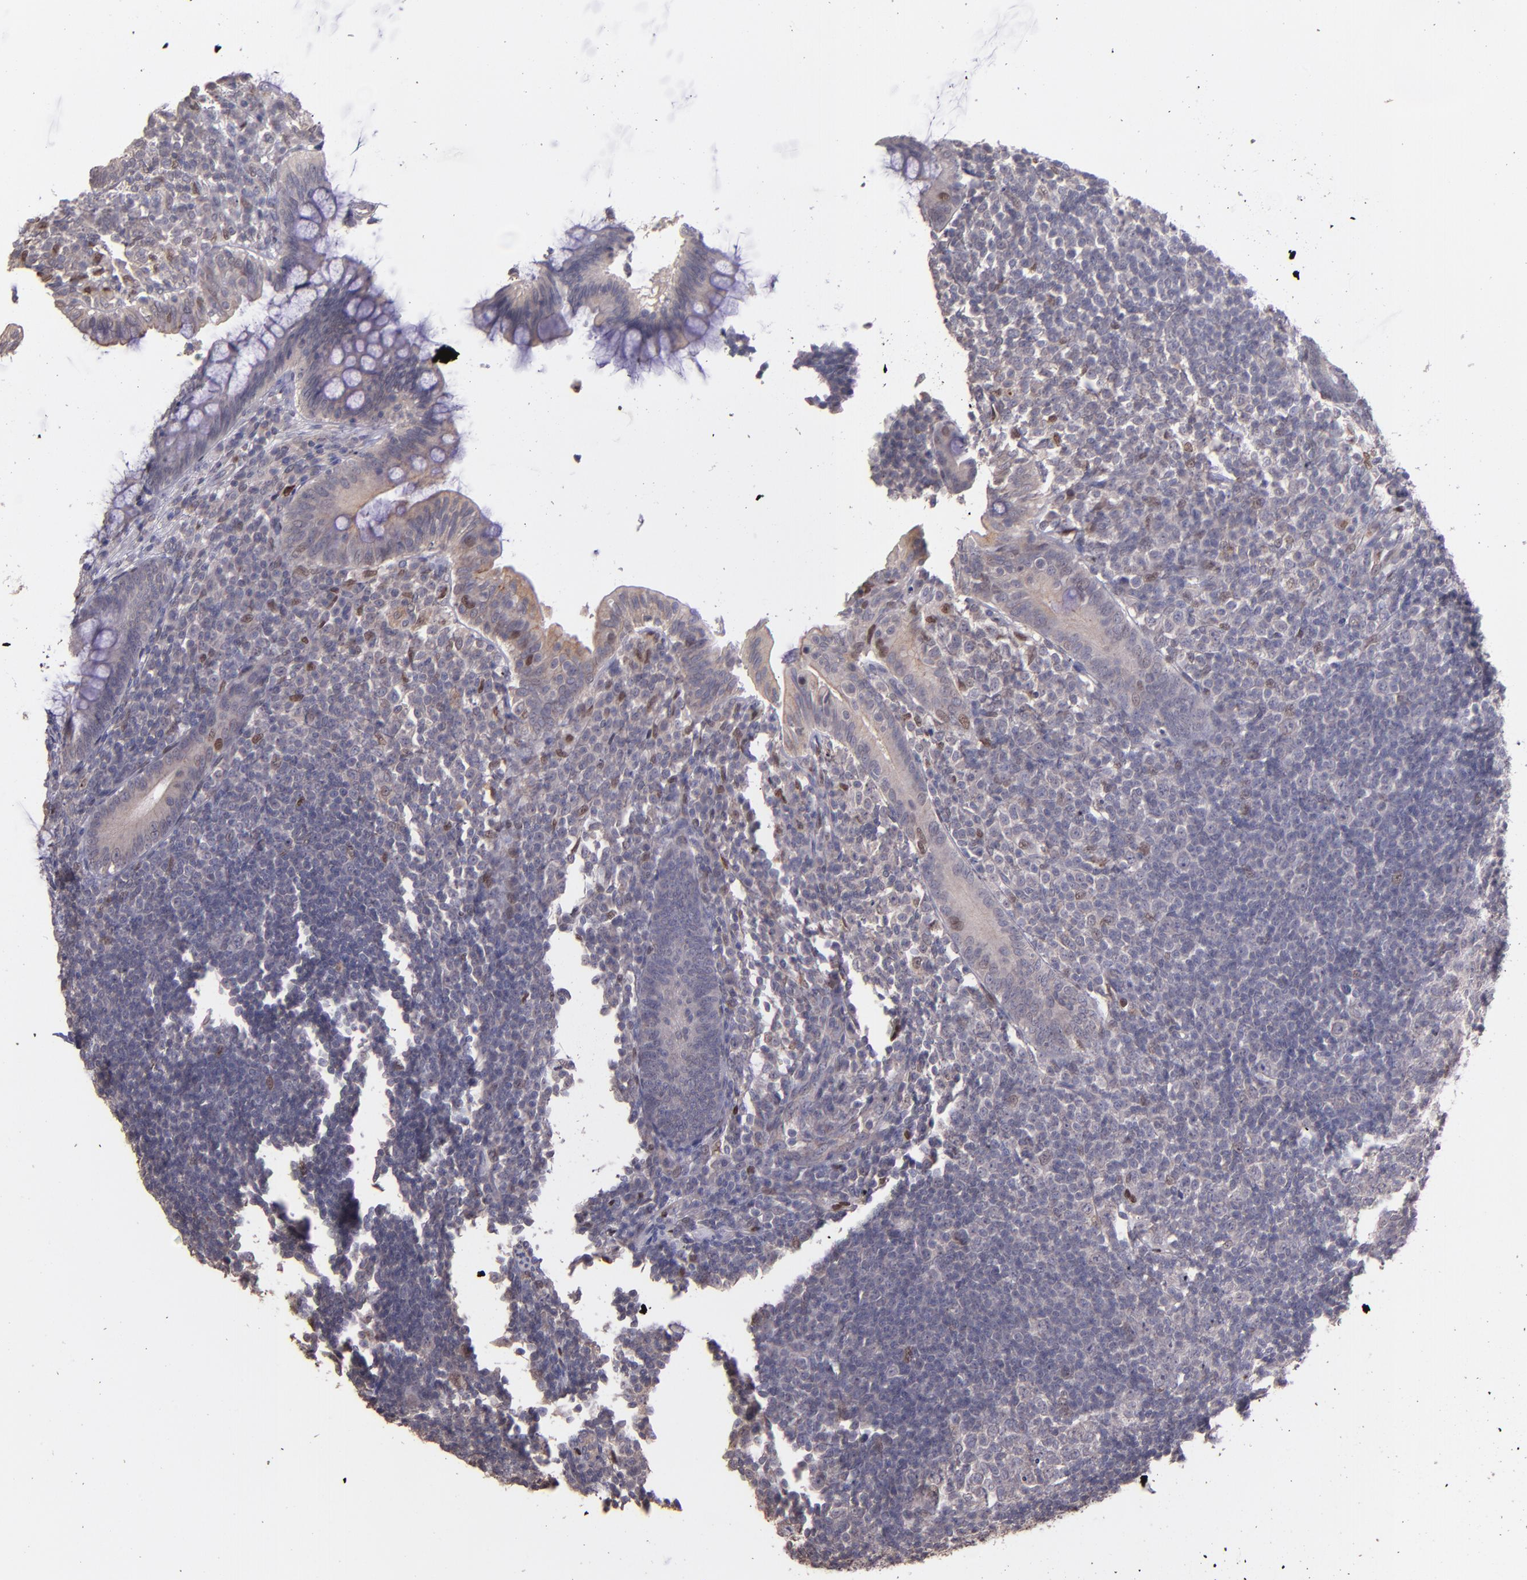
{"staining": {"intensity": "weak", "quantity": "25%-75%", "location": "cytoplasmic/membranous"}, "tissue": "appendix", "cell_type": "Glandular cells", "image_type": "normal", "snomed": [{"axis": "morphology", "description": "Normal tissue, NOS"}, {"axis": "topography", "description": "Appendix"}], "caption": "Glandular cells reveal low levels of weak cytoplasmic/membranous positivity in approximately 25%-75% of cells in normal appendix.", "gene": "NUP62CL", "patient": {"sex": "female", "age": 66}}